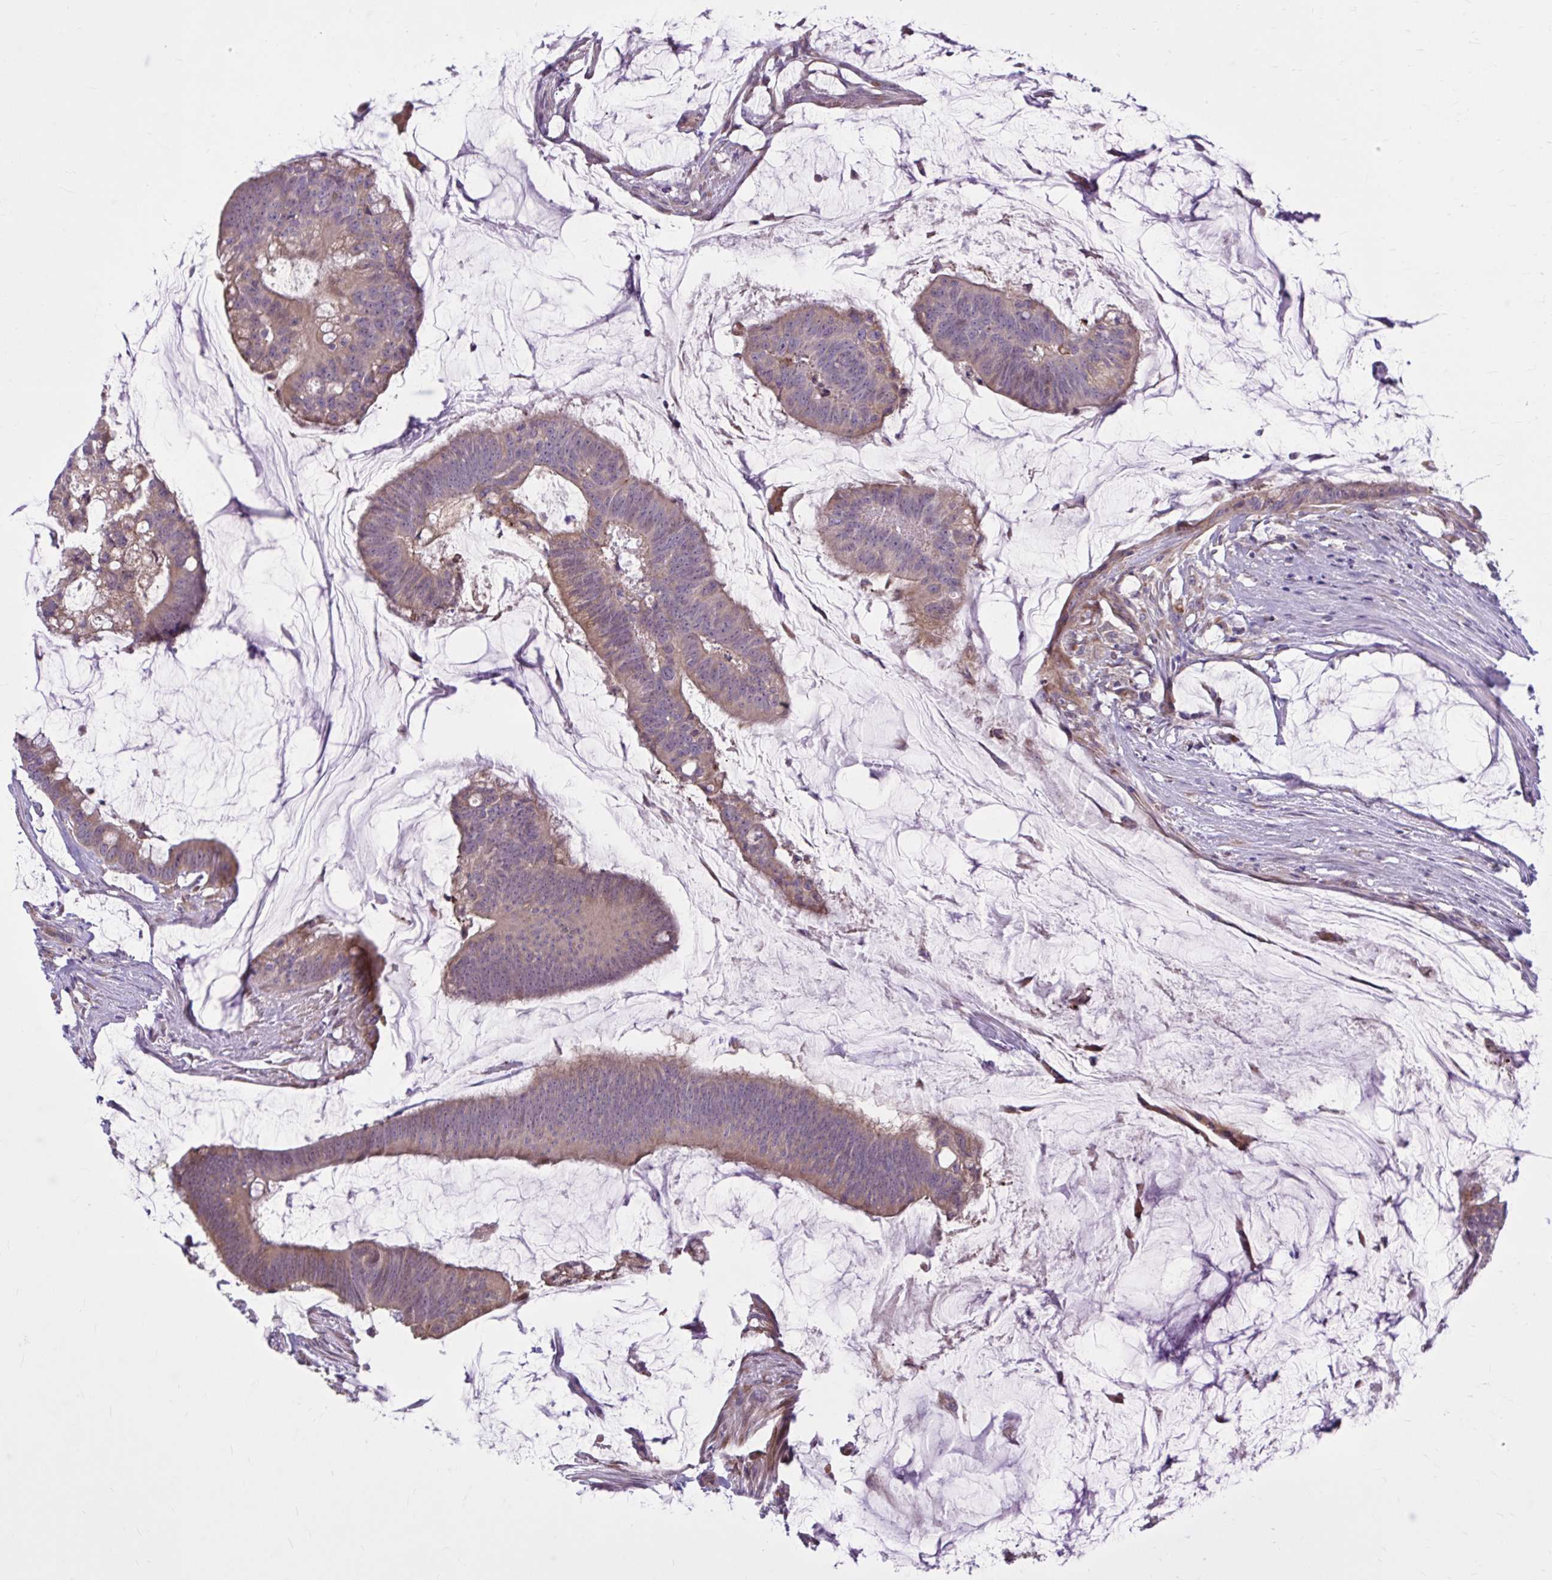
{"staining": {"intensity": "moderate", "quantity": "25%-75%", "location": "cytoplasmic/membranous"}, "tissue": "colorectal cancer", "cell_type": "Tumor cells", "image_type": "cancer", "snomed": [{"axis": "morphology", "description": "Adenocarcinoma, NOS"}, {"axis": "topography", "description": "Colon"}], "caption": "Human colorectal cancer stained for a protein (brown) demonstrates moderate cytoplasmic/membranous positive expression in approximately 25%-75% of tumor cells.", "gene": "SNF8", "patient": {"sex": "male", "age": 62}}